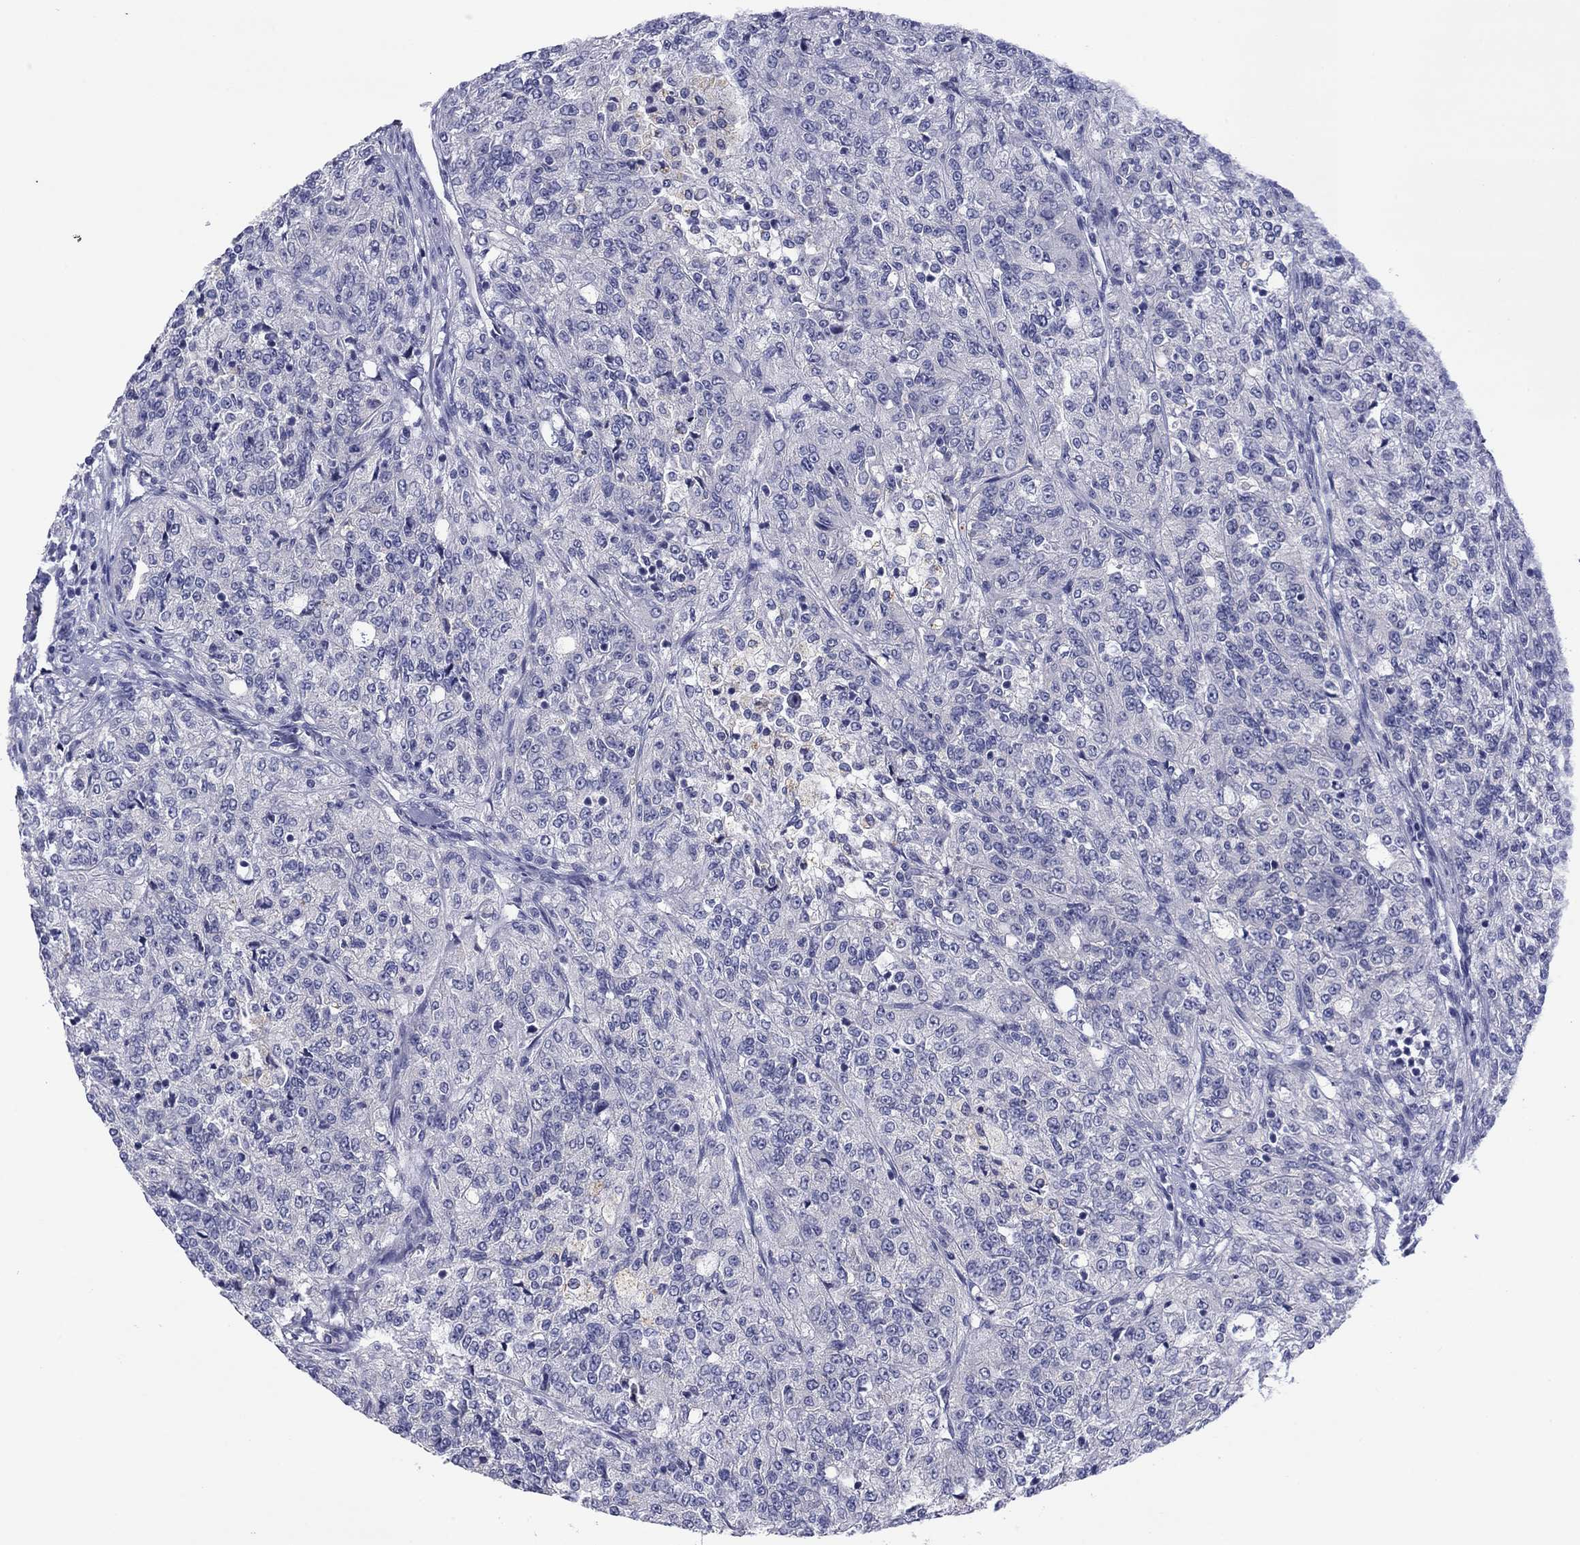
{"staining": {"intensity": "negative", "quantity": "none", "location": "none"}, "tissue": "renal cancer", "cell_type": "Tumor cells", "image_type": "cancer", "snomed": [{"axis": "morphology", "description": "Adenocarcinoma, NOS"}, {"axis": "topography", "description": "Kidney"}], "caption": "Tumor cells are negative for protein expression in human renal cancer (adenocarcinoma). The staining is performed using DAB (3,3'-diaminobenzidine) brown chromogen with nuclei counter-stained in using hematoxylin.", "gene": "TCFL5", "patient": {"sex": "female", "age": 63}}